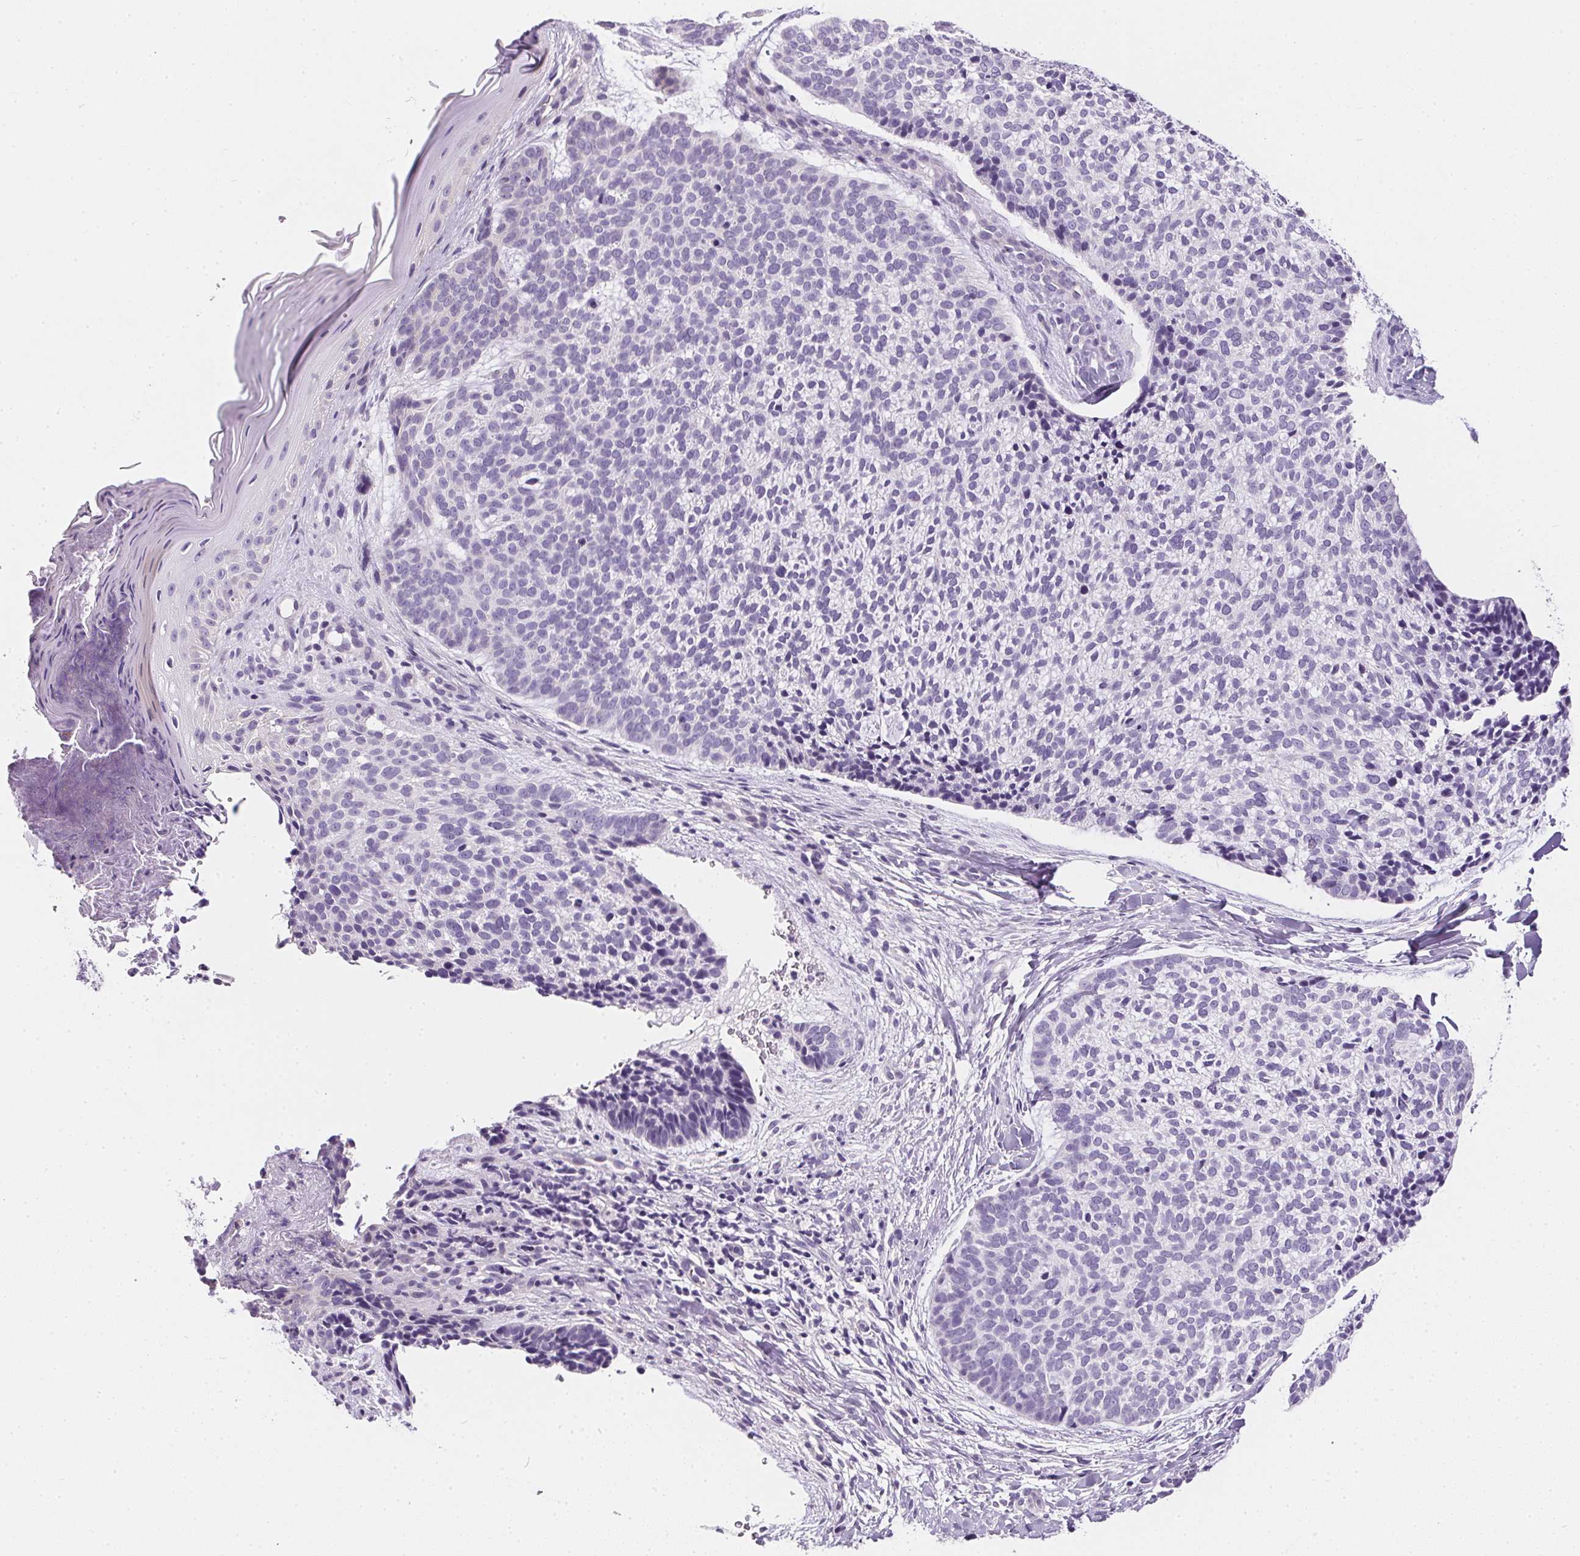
{"staining": {"intensity": "negative", "quantity": "none", "location": "none"}, "tissue": "skin cancer", "cell_type": "Tumor cells", "image_type": "cancer", "snomed": [{"axis": "morphology", "description": "Basal cell carcinoma"}, {"axis": "topography", "description": "Skin"}], "caption": "Skin basal cell carcinoma stained for a protein using immunohistochemistry (IHC) displays no positivity tumor cells.", "gene": "AQP5", "patient": {"sex": "male", "age": 64}}